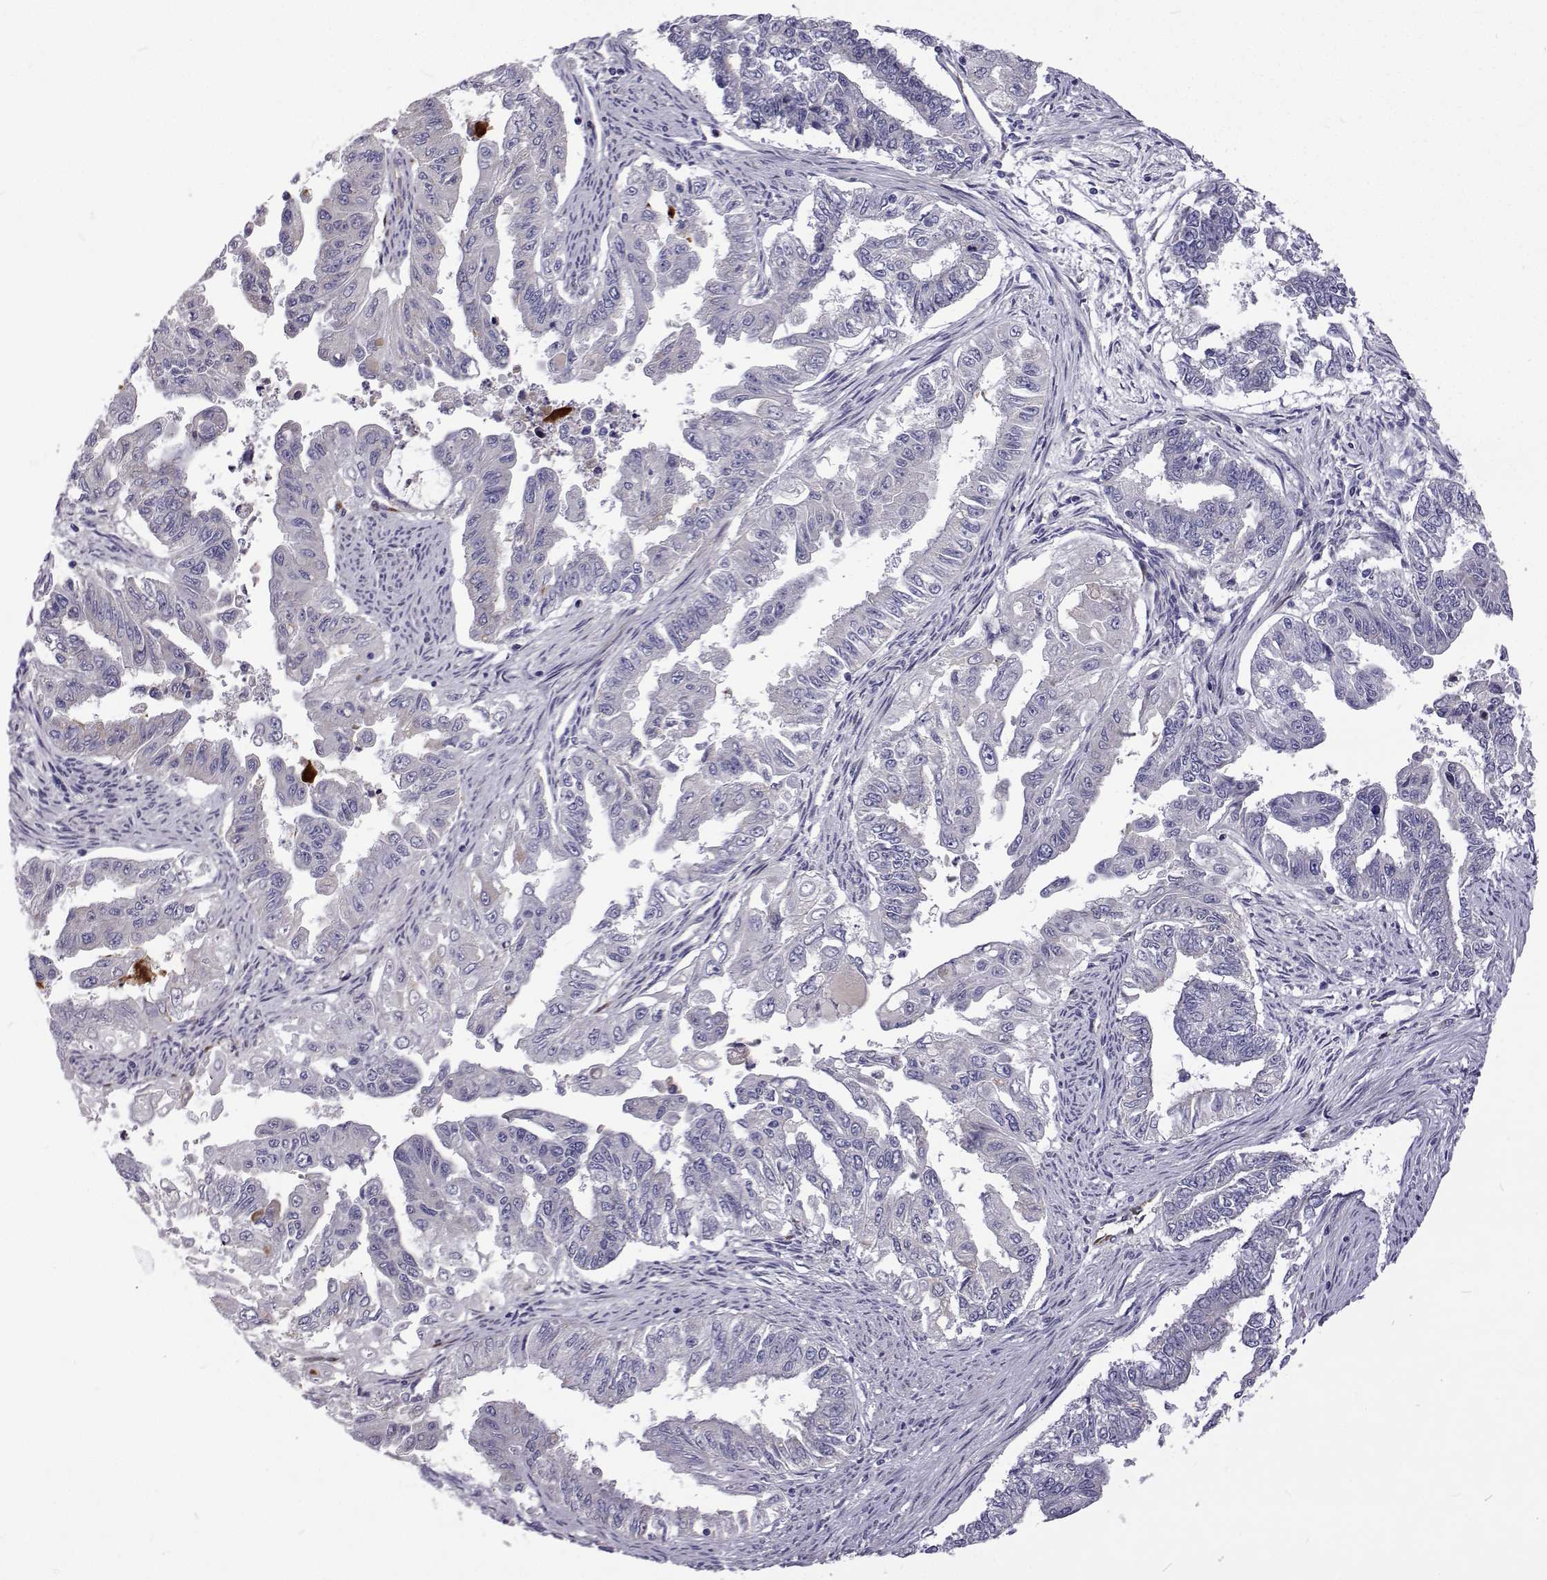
{"staining": {"intensity": "negative", "quantity": "none", "location": "none"}, "tissue": "endometrial cancer", "cell_type": "Tumor cells", "image_type": "cancer", "snomed": [{"axis": "morphology", "description": "Adenocarcinoma, NOS"}, {"axis": "topography", "description": "Uterus"}], "caption": "Immunohistochemistry image of neoplastic tissue: human endometrial cancer (adenocarcinoma) stained with DAB (3,3'-diaminobenzidine) demonstrates no significant protein positivity in tumor cells. Brightfield microscopy of immunohistochemistry (IHC) stained with DAB (3,3'-diaminobenzidine) (brown) and hematoxylin (blue), captured at high magnification.", "gene": "NPR3", "patient": {"sex": "female", "age": 59}}